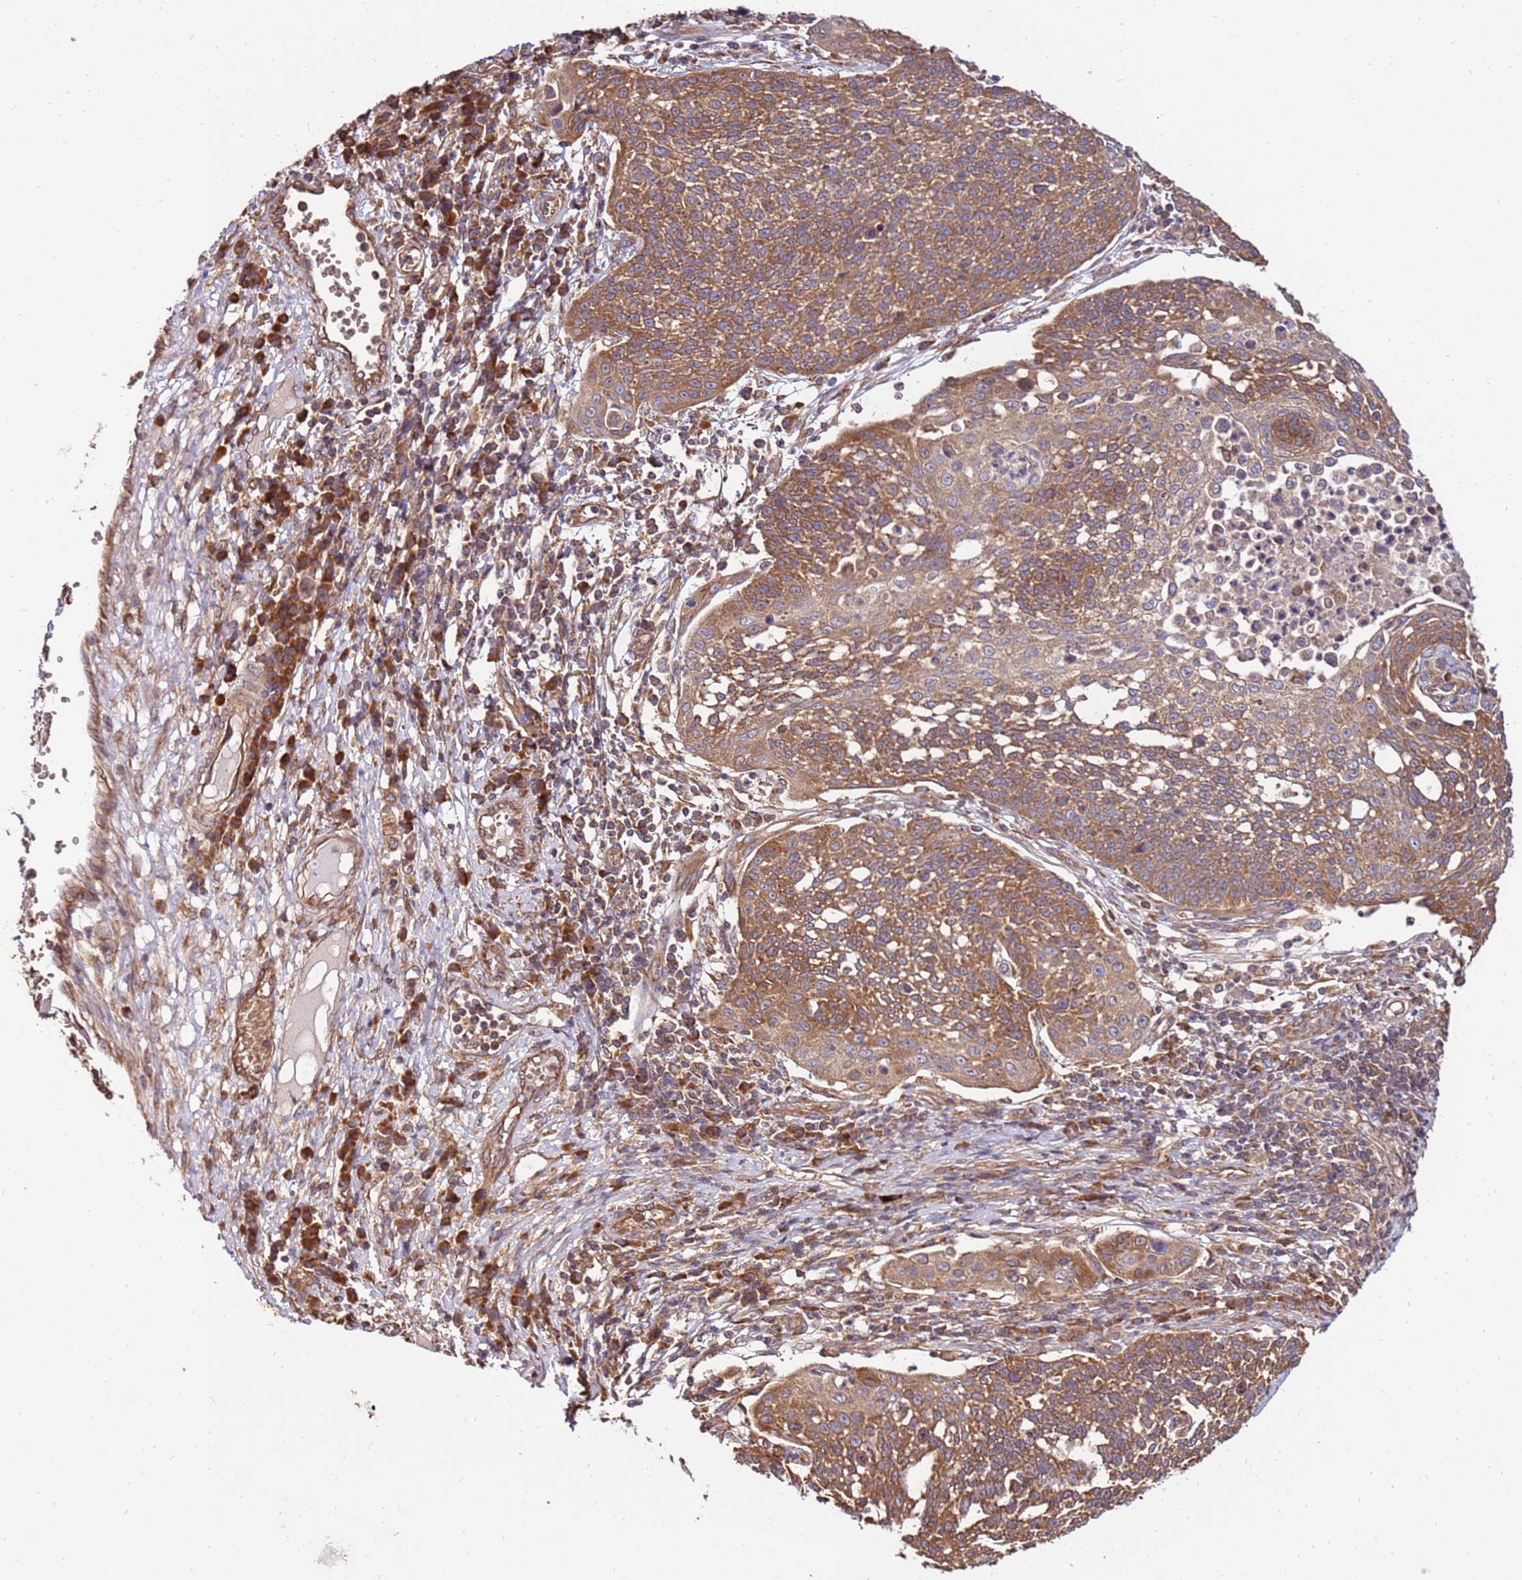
{"staining": {"intensity": "moderate", "quantity": ">75%", "location": "cytoplasmic/membranous"}, "tissue": "cervical cancer", "cell_type": "Tumor cells", "image_type": "cancer", "snomed": [{"axis": "morphology", "description": "Squamous cell carcinoma, NOS"}, {"axis": "topography", "description": "Cervix"}], "caption": "Immunohistochemistry histopathology image of cervical squamous cell carcinoma stained for a protein (brown), which demonstrates medium levels of moderate cytoplasmic/membranous expression in approximately >75% of tumor cells.", "gene": "SLC44A5", "patient": {"sex": "female", "age": 34}}